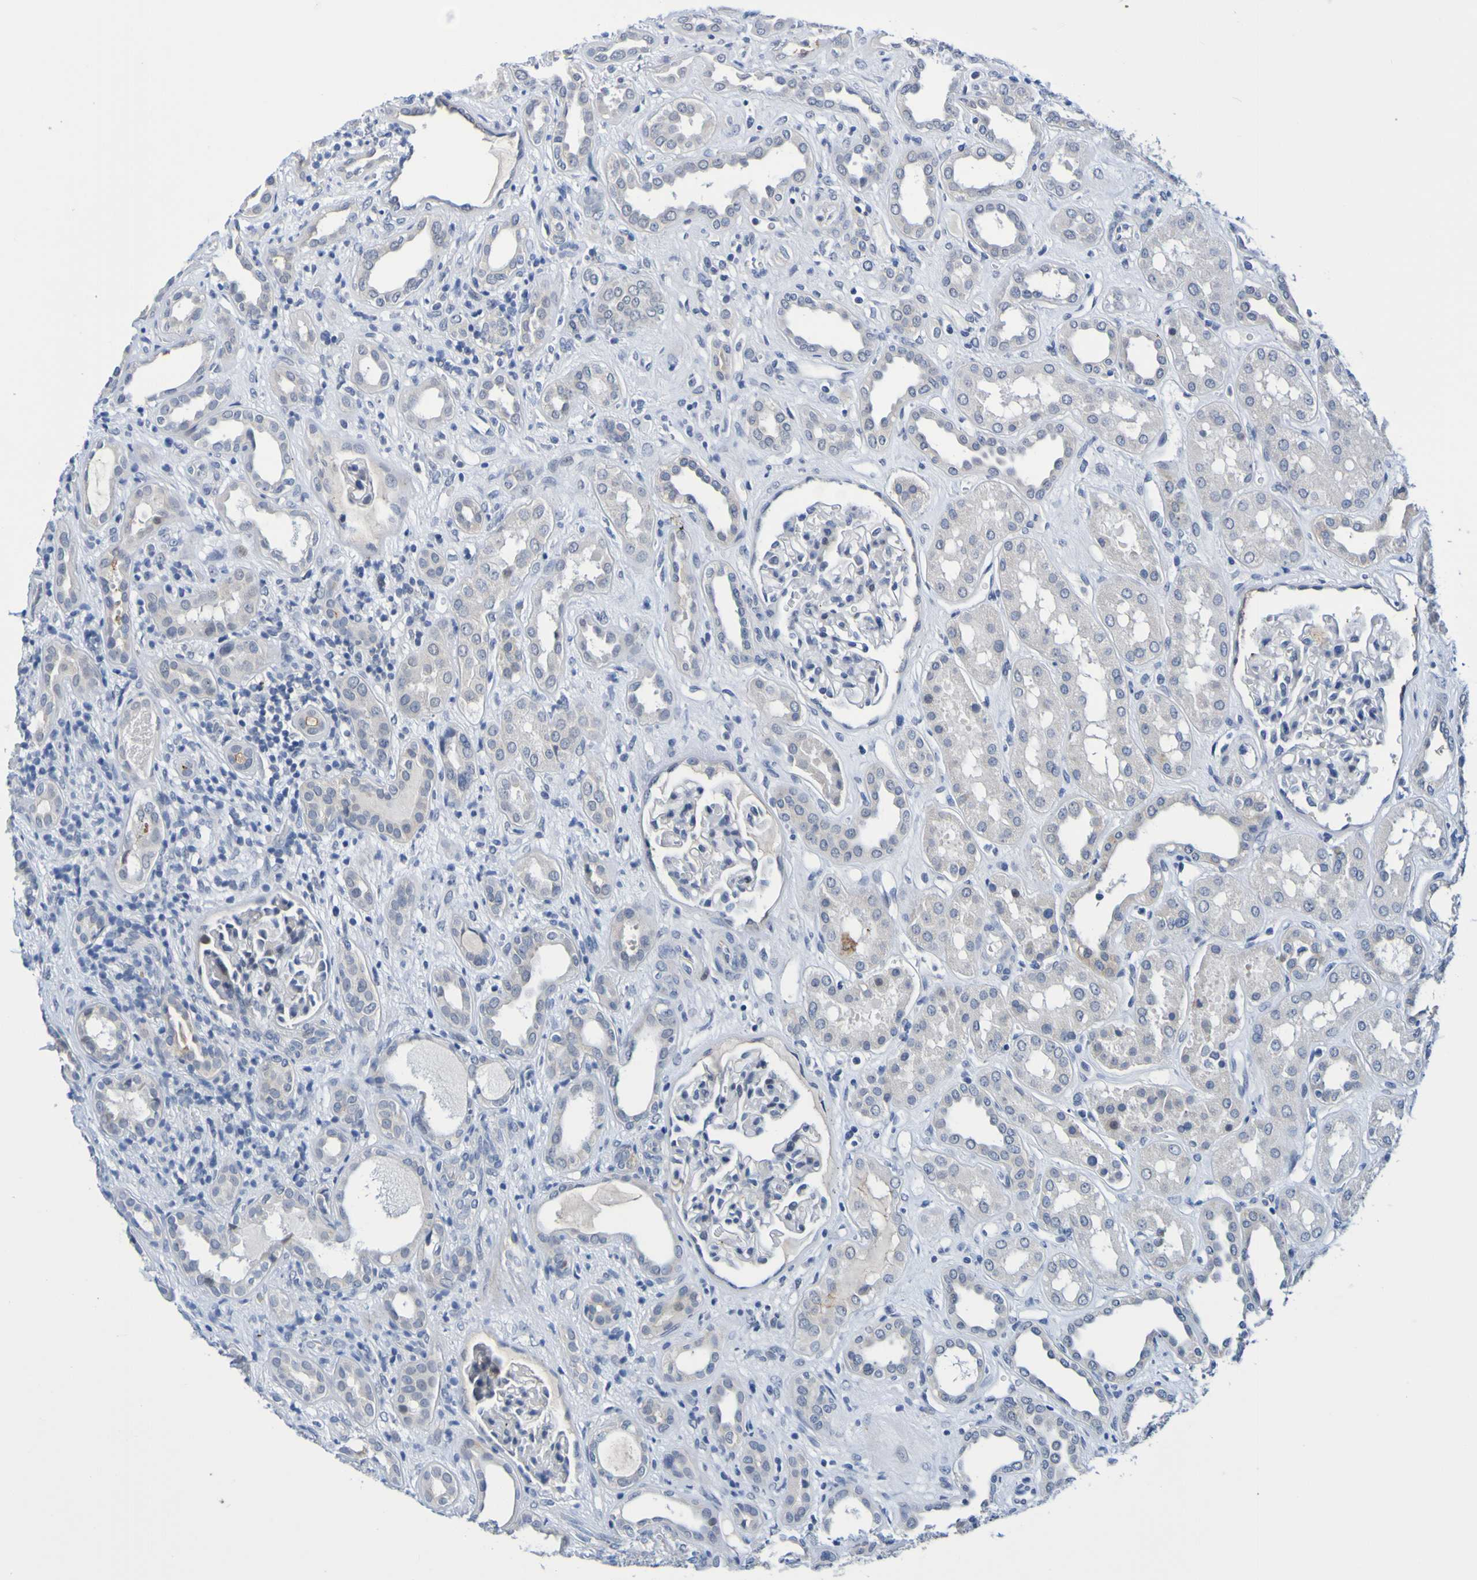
{"staining": {"intensity": "negative", "quantity": "none", "location": "none"}, "tissue": "kidney", "cell_type": "Cells in glomeruli", "image_type": "normal", "snomed": [{"axis": "morphology", "description": "Normal tissue, NOS"}, {"axis": "topography", "description": "Kidney"}], "caption": "A high-resolution histopathology image shows immunohistochemistry staining of unremarkable kidney, which demonstrates no significant expression in cells in glomeruli.", "gene": "VMA21", "patient": {"sex": "male", "age": 59}}